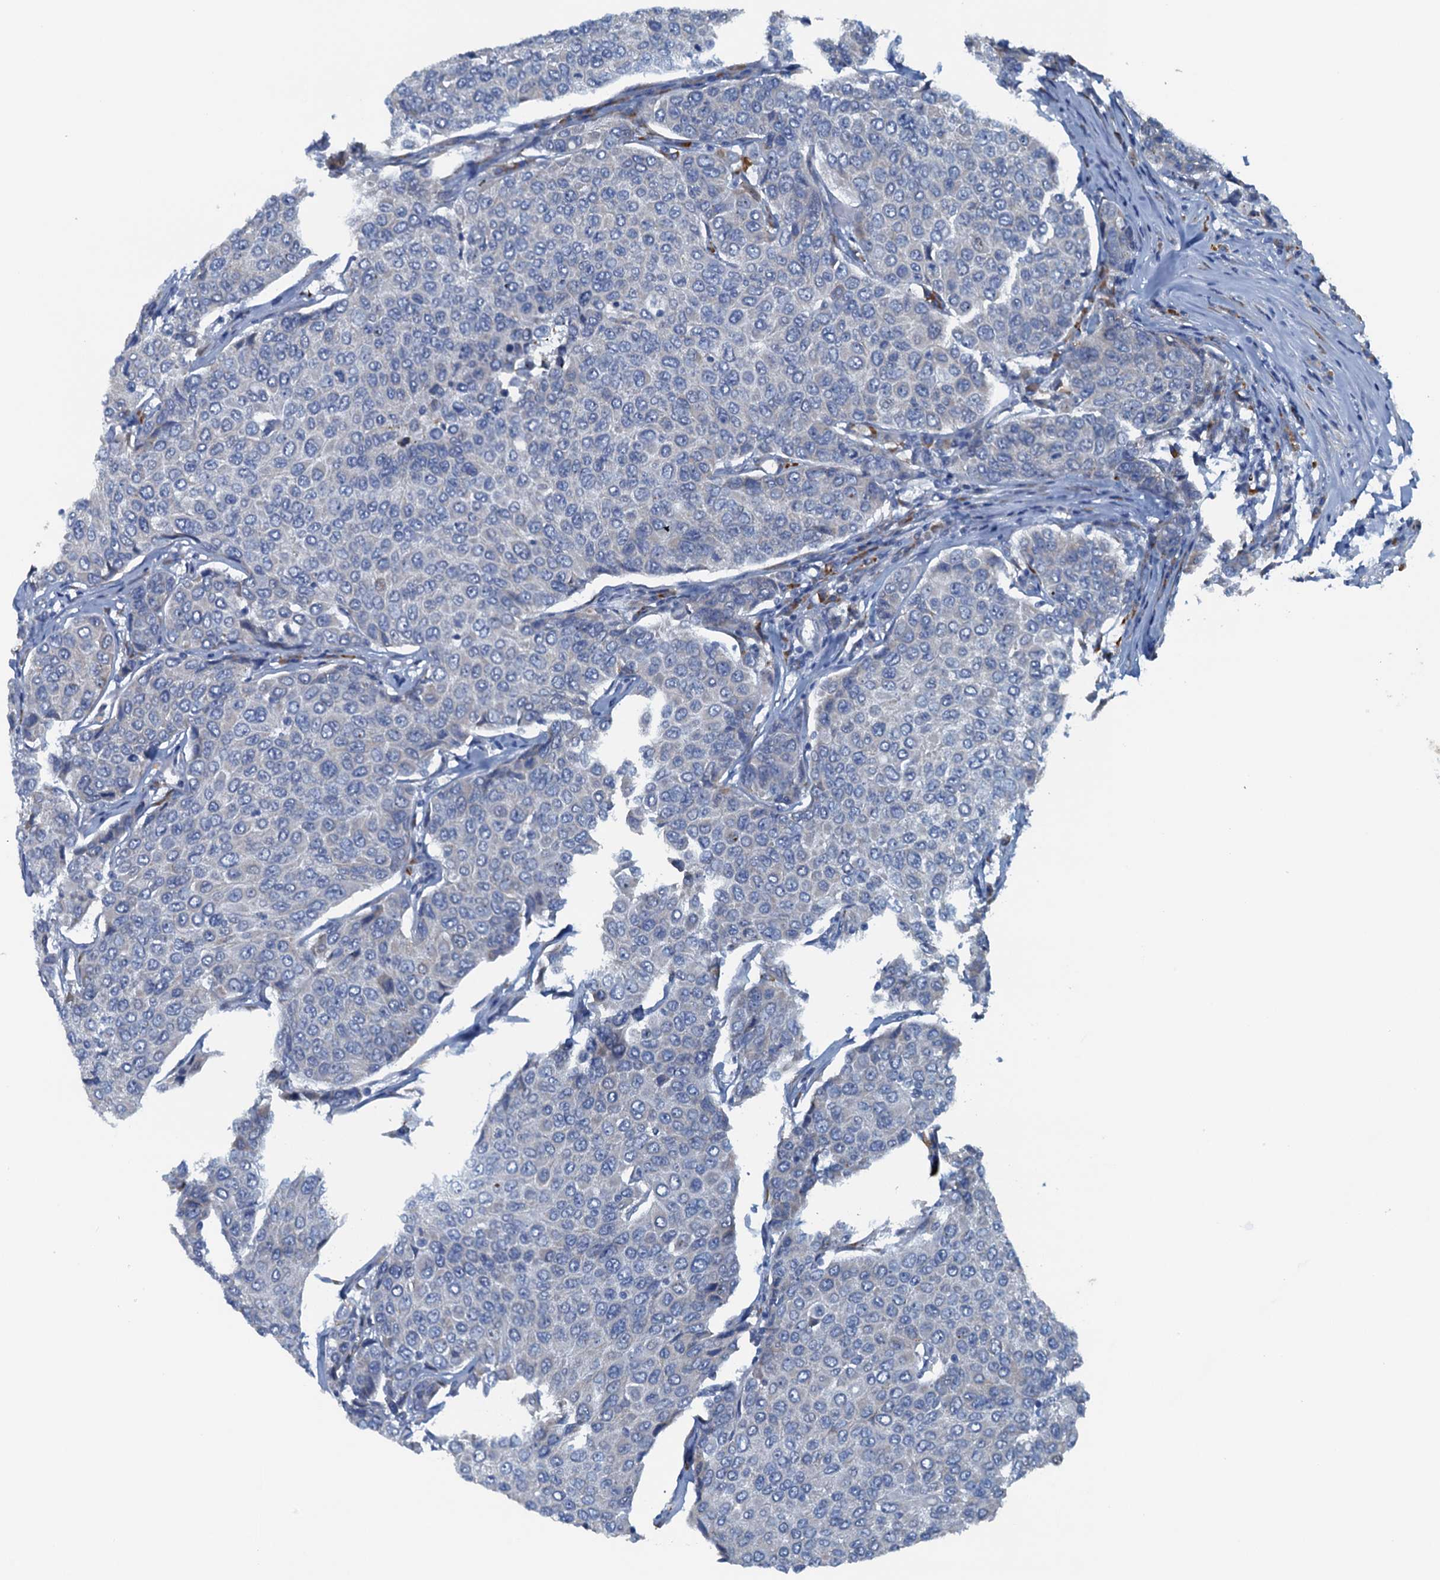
{"staining": {"intensity": "negative", "quantity": "none", "location": "none"}, "tissue": "breast cancer", "cell_type": "Tumor cells", "image_type": "cancer", "snomed": [{"axis": "morphology", "description": "Duct carcinoma"}, {"axis": "topography", "description": "Breast"}], "caption": "Micrograph shows no significant protein positivity in tumor cells of breast intraductal carcinoma.", "gene": "CBLIF", "patient": {"sex": "female", "age": 55}}